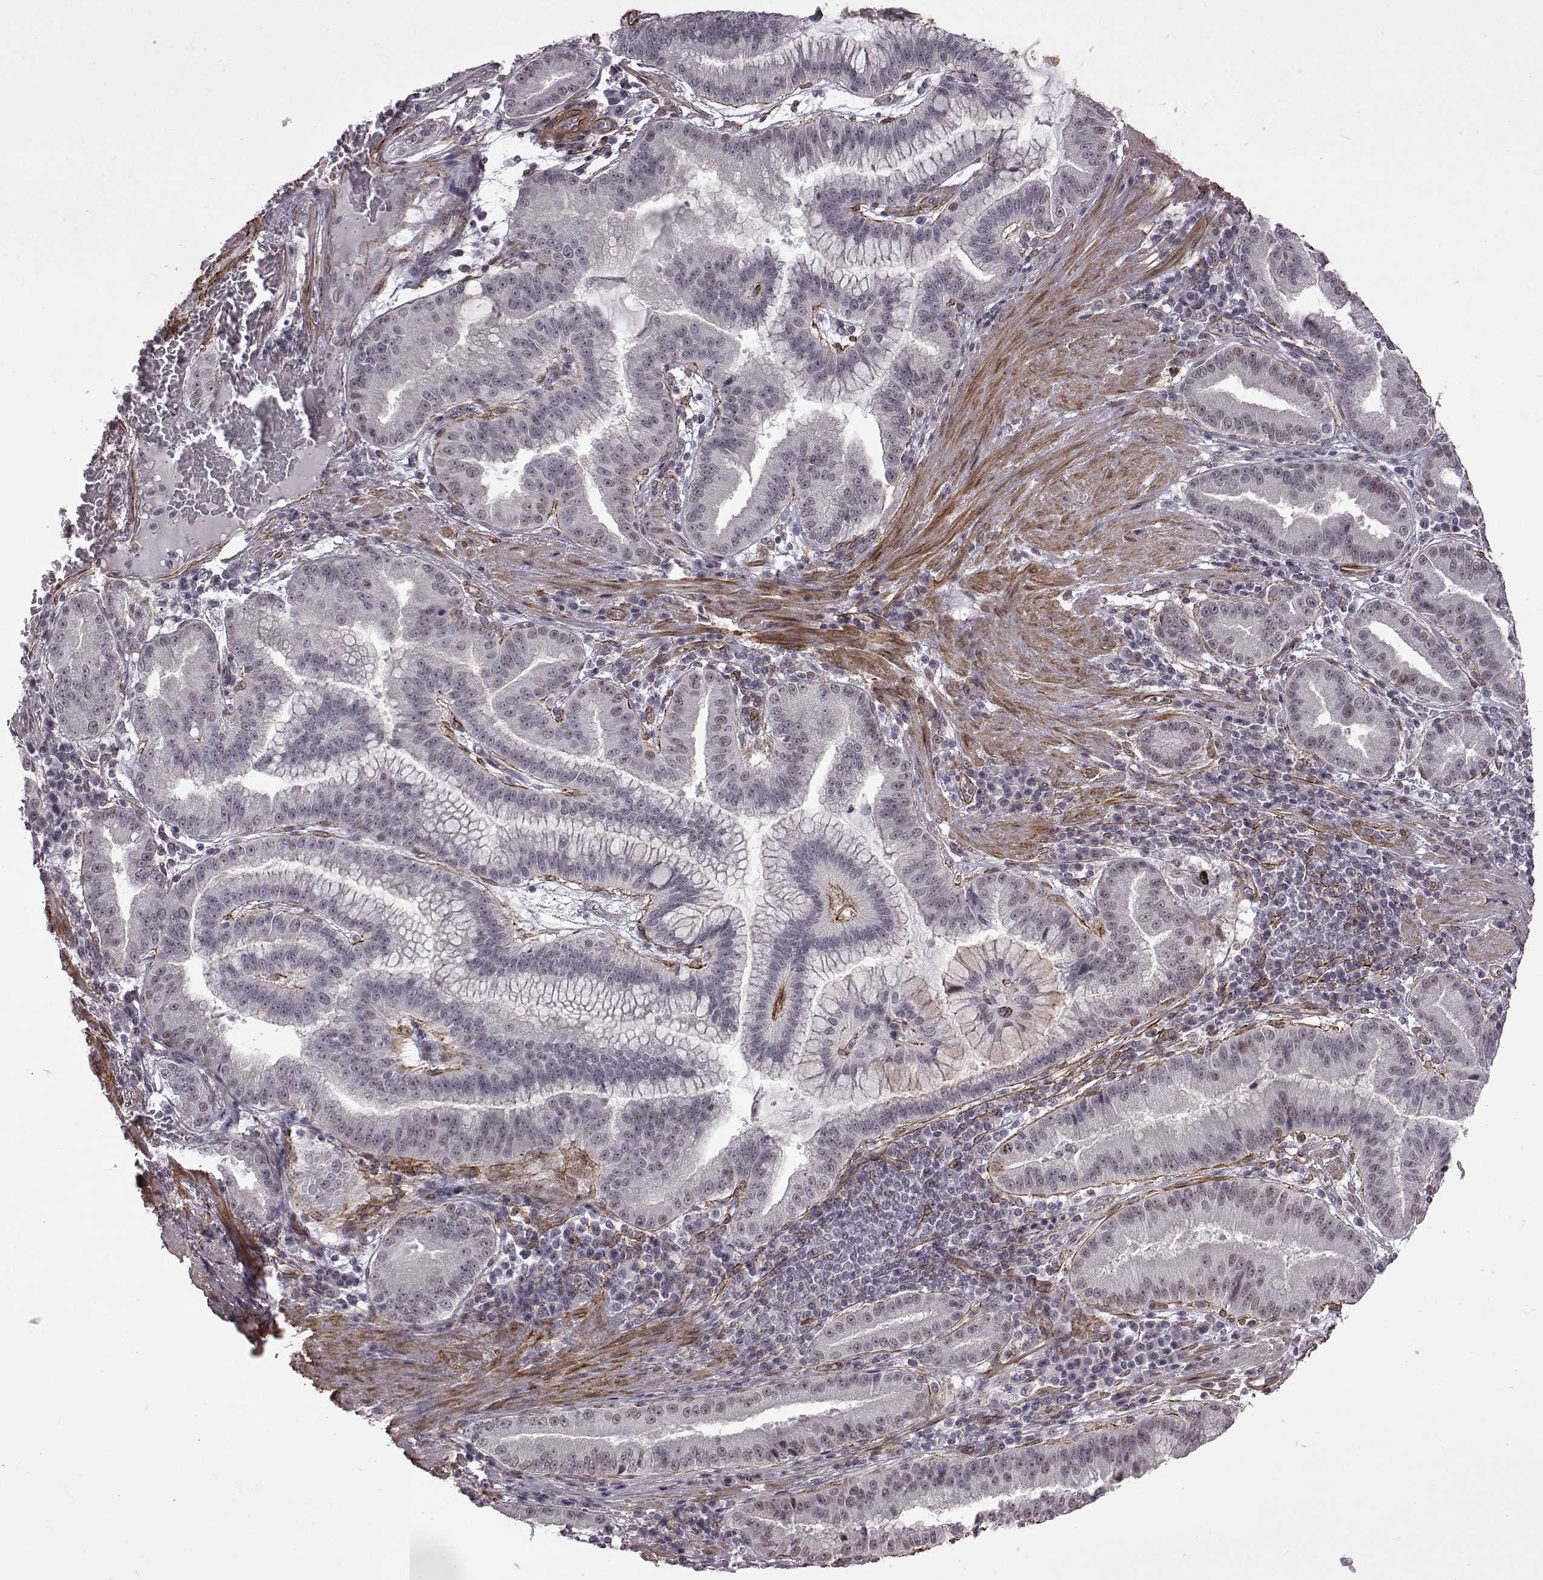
{"staining": {"intensity": "negative", "quantity": "none", "location": "none"}, "tissue": "stomach cancer", "cell_type": "Tumor cells", "image_type": "cancer", "snomed": [{"axis": "morphology", "description": "Adenocarcinoma, NOS"}, {"axis": "topography", "description": "Stomach"}], "caption": "The micrograph displays no significant positivity in tumor cells of stomach cancer (adenocarcinoma).", "gene": "SYNPO2", "patient": {"sex": "male", "age": 83}}